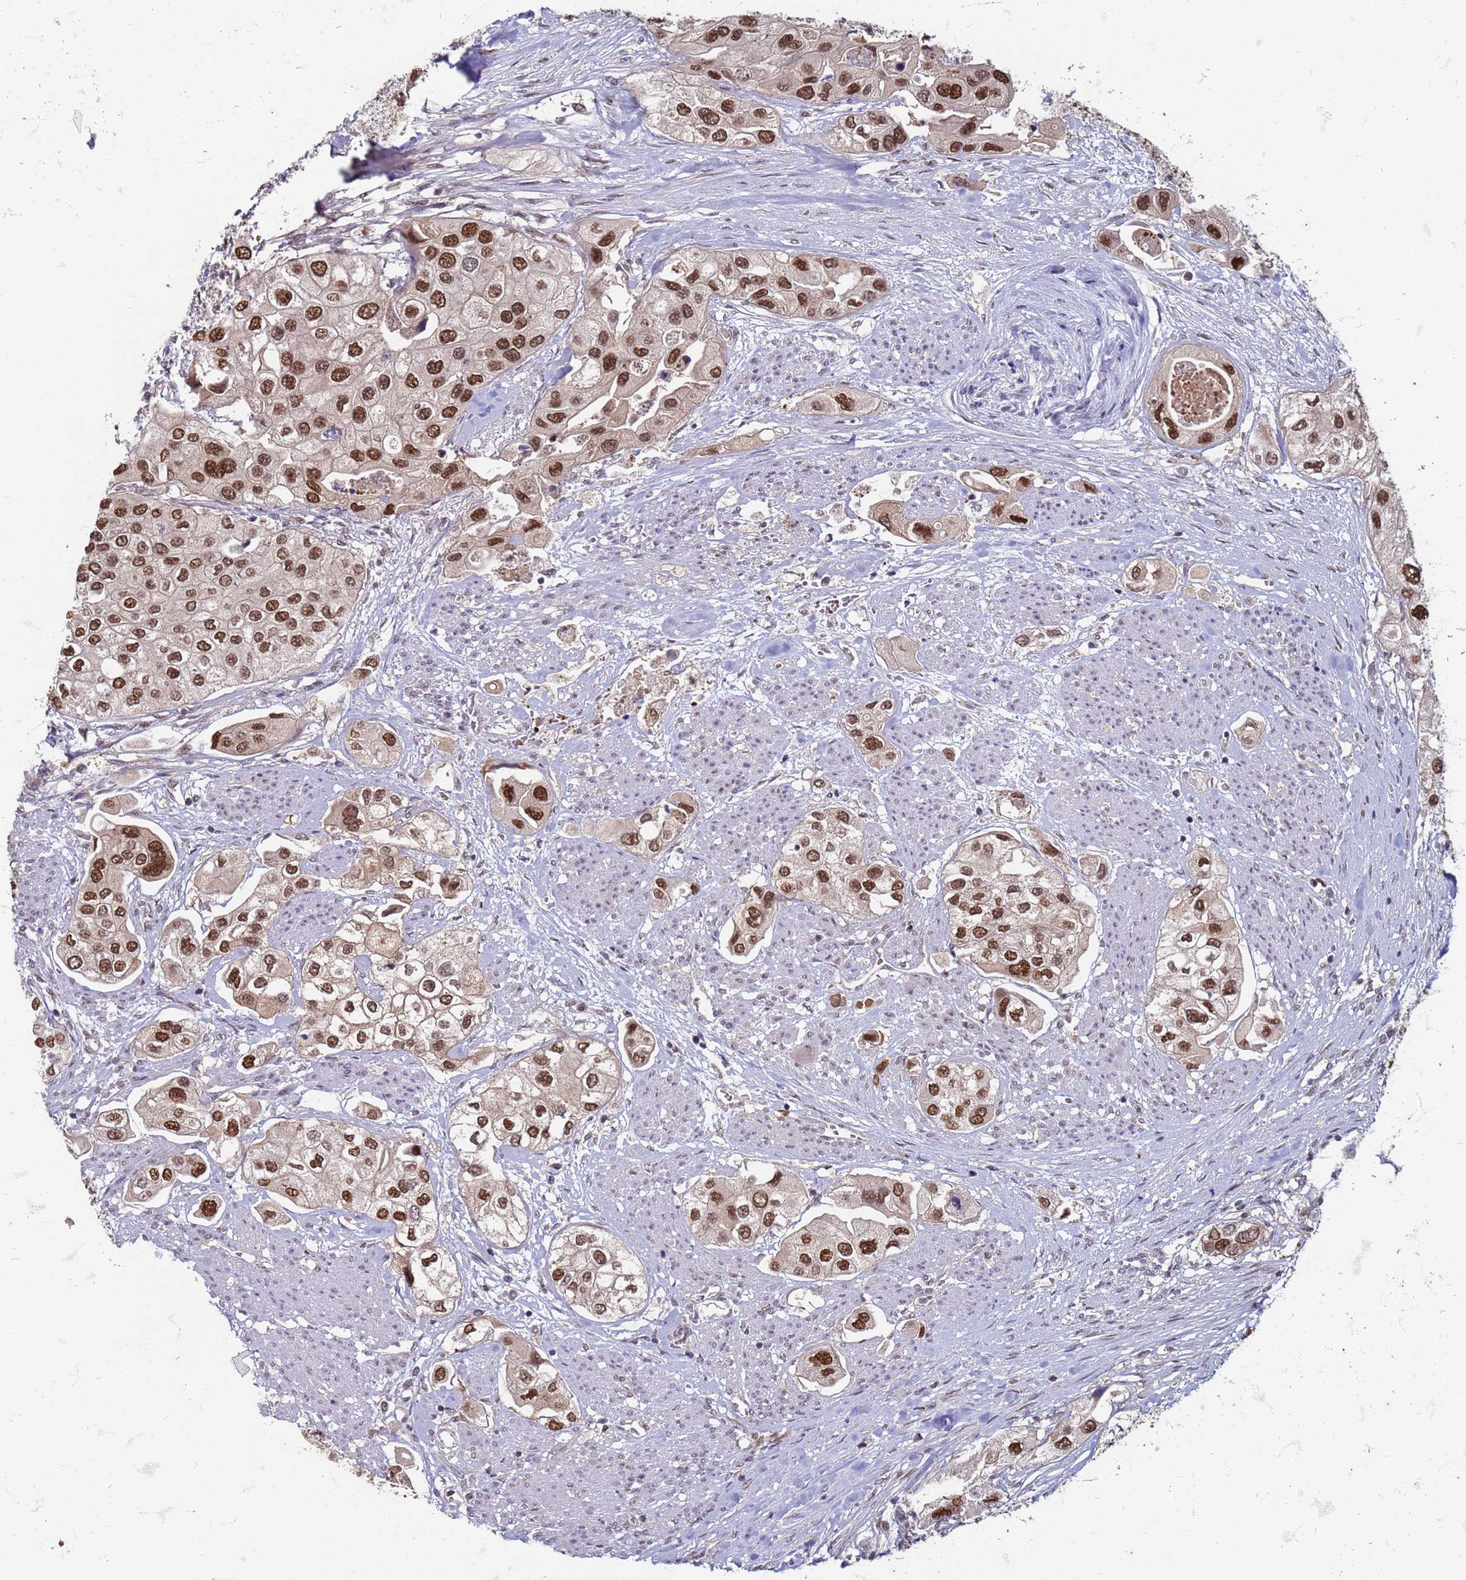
{"staining": {"intensity": "strong", "quantity": ">75%", "location": "nuclear"}, "tissue": "urothelial cancer", "cell_type": "Tumor cells", "image_type": "cancer", "snomed": [{"axis": "morphology", "description": "Urothelial carcinoma, High grade"}, {"axis": "topography", "description": "Urinary bladder"}], "caption": "Brown immunohistochemical staining in human urothelial cancer exhibits strong nuclear staining in approximately >75% of tumor cells. (IHC, brightfield microscopy, high magnification).", "gene": "TRMT6", "patient": {"sex": "male", "age": 64}}